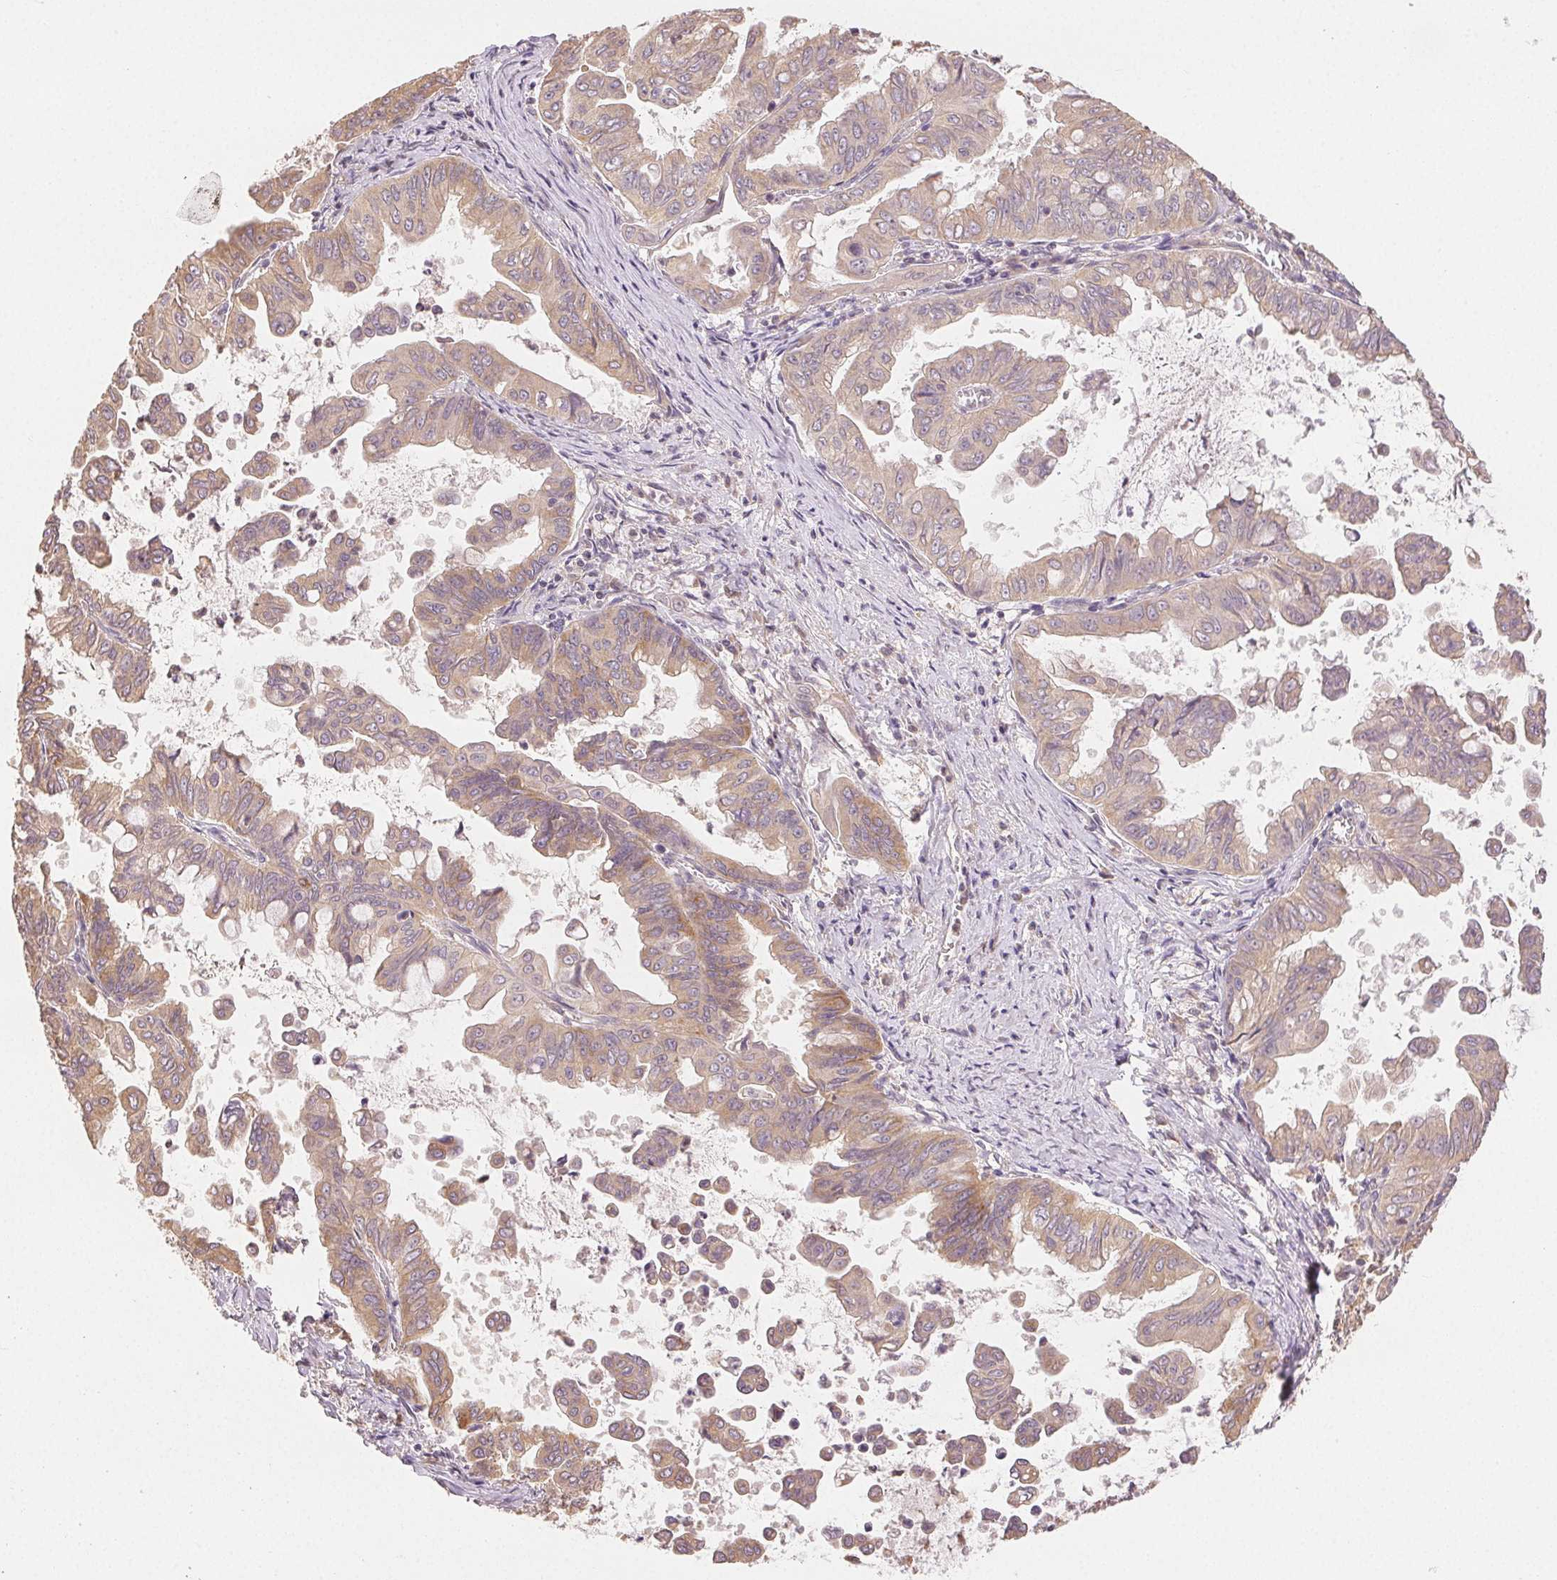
{"staining": {"intensity": "weak", "quantity": ">75%", "location": "cytoplasmic/membranous"}, "tissue": "stomach cancer", "cell_type": "Tumor cells", "image_type": "cancer", "snomed": [{"axis": "morphology", "description": "Adenocarcinoma, NOS"}, {"axis": "topography", "description": "Stomach, upper"}], "caption": "Adenocarcinoma (stomach) tissue displays weak cytoplasmic/membranous expression in approximately >75% of tumor cells, visualized by immunohistochemistry. (Brightfield microscopy of DAB IHC at high magnification).", "gene": "SEZ6L2", "patient": {"sex": "male", "age": 80}}